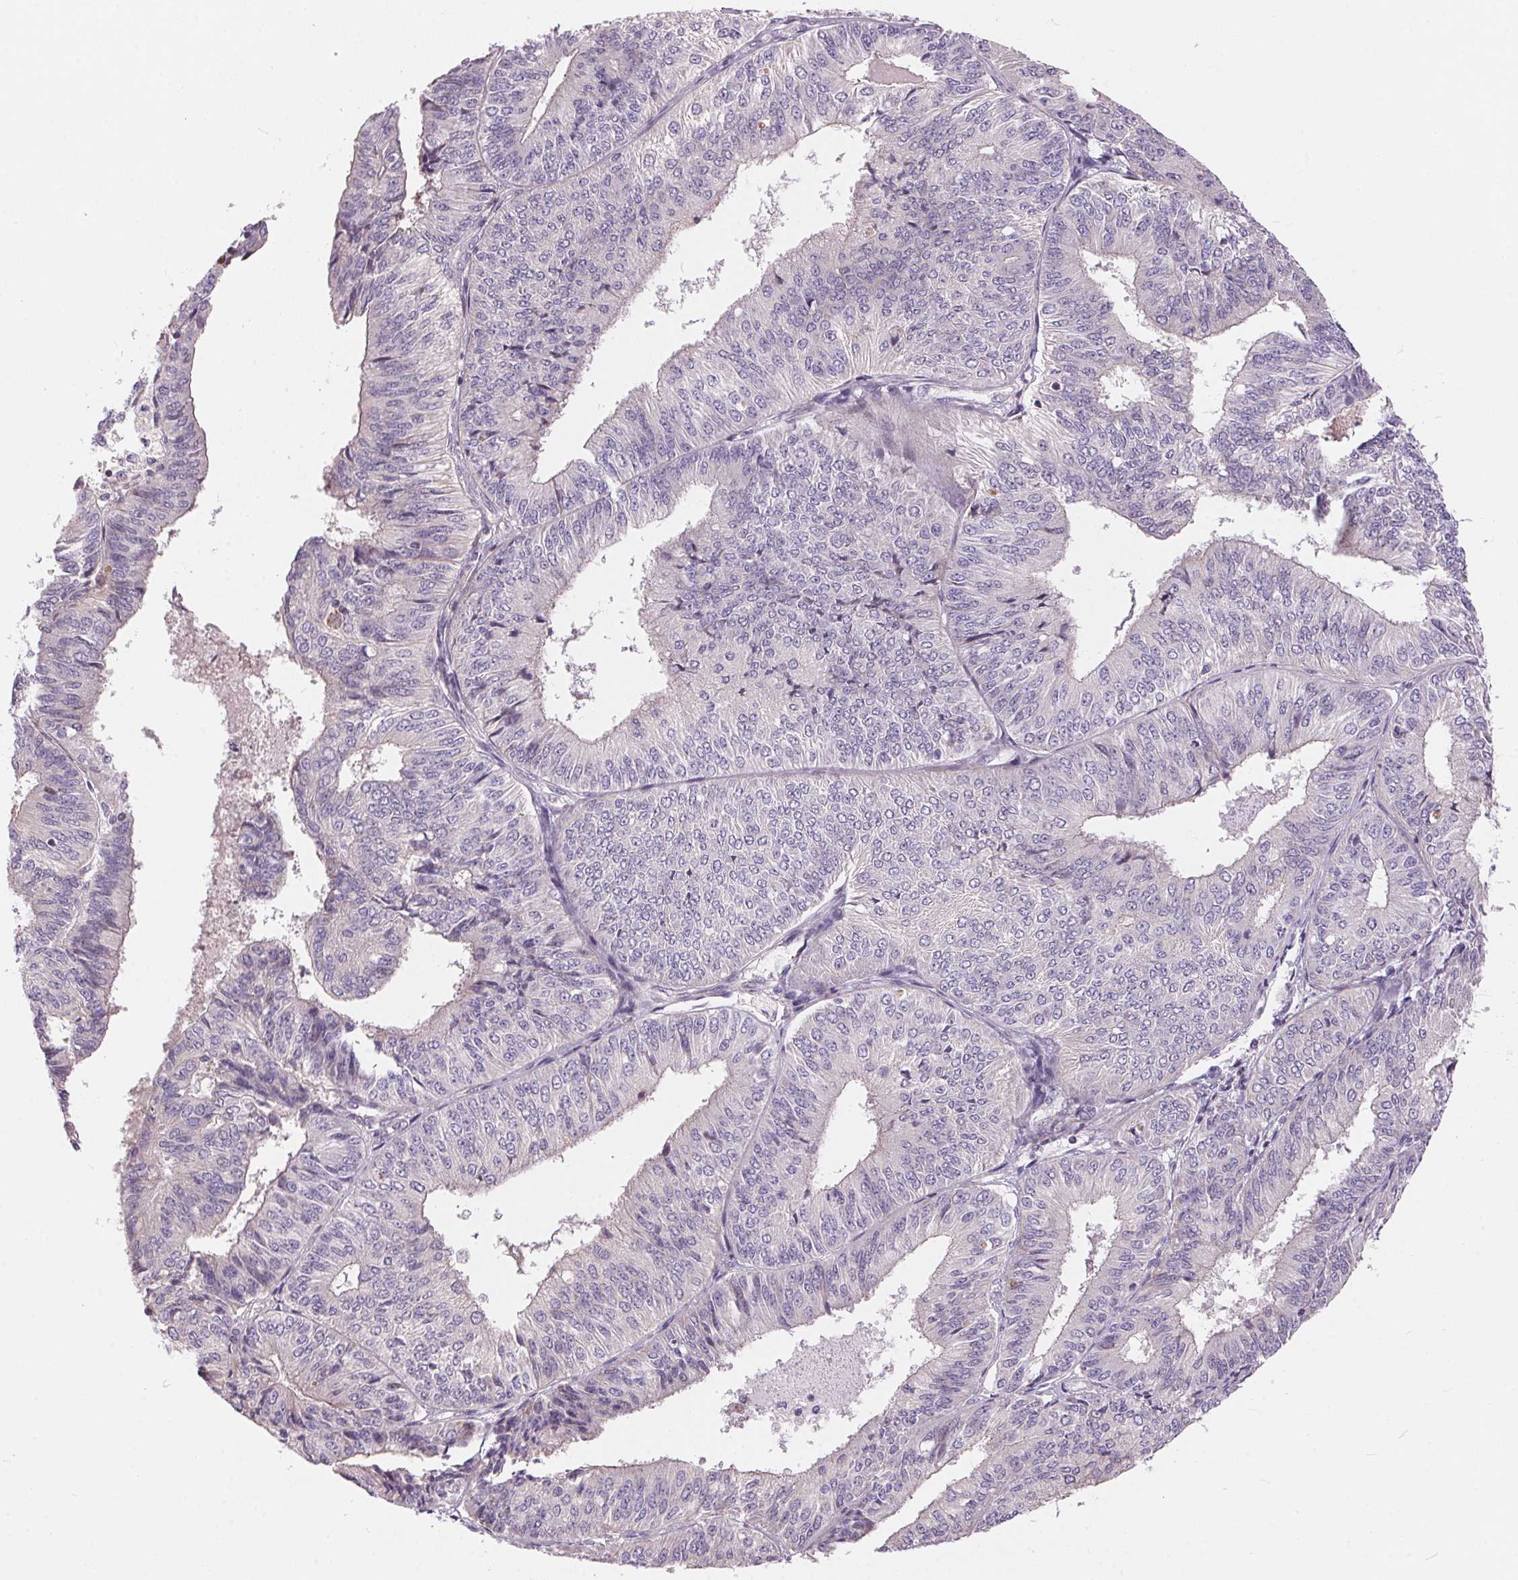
{"staining": {"intensity": "negative", "quantity": "none", "location": "none"}, "tissue": "endometrial cancer", "cell_type": "Tumor cells", "image_type": "cancer", "snomed": [{"axis": "morphology", "description": "Adenocarcinoma, NOS"}, {"axis": "topography", "description": "Endometrium"}], "caption": "Tumor cells show no significant protein positivity in endometrial adenocarcinoma.", "gene": "UNC13B", "patient": {"sex": "female", "age": 58}}